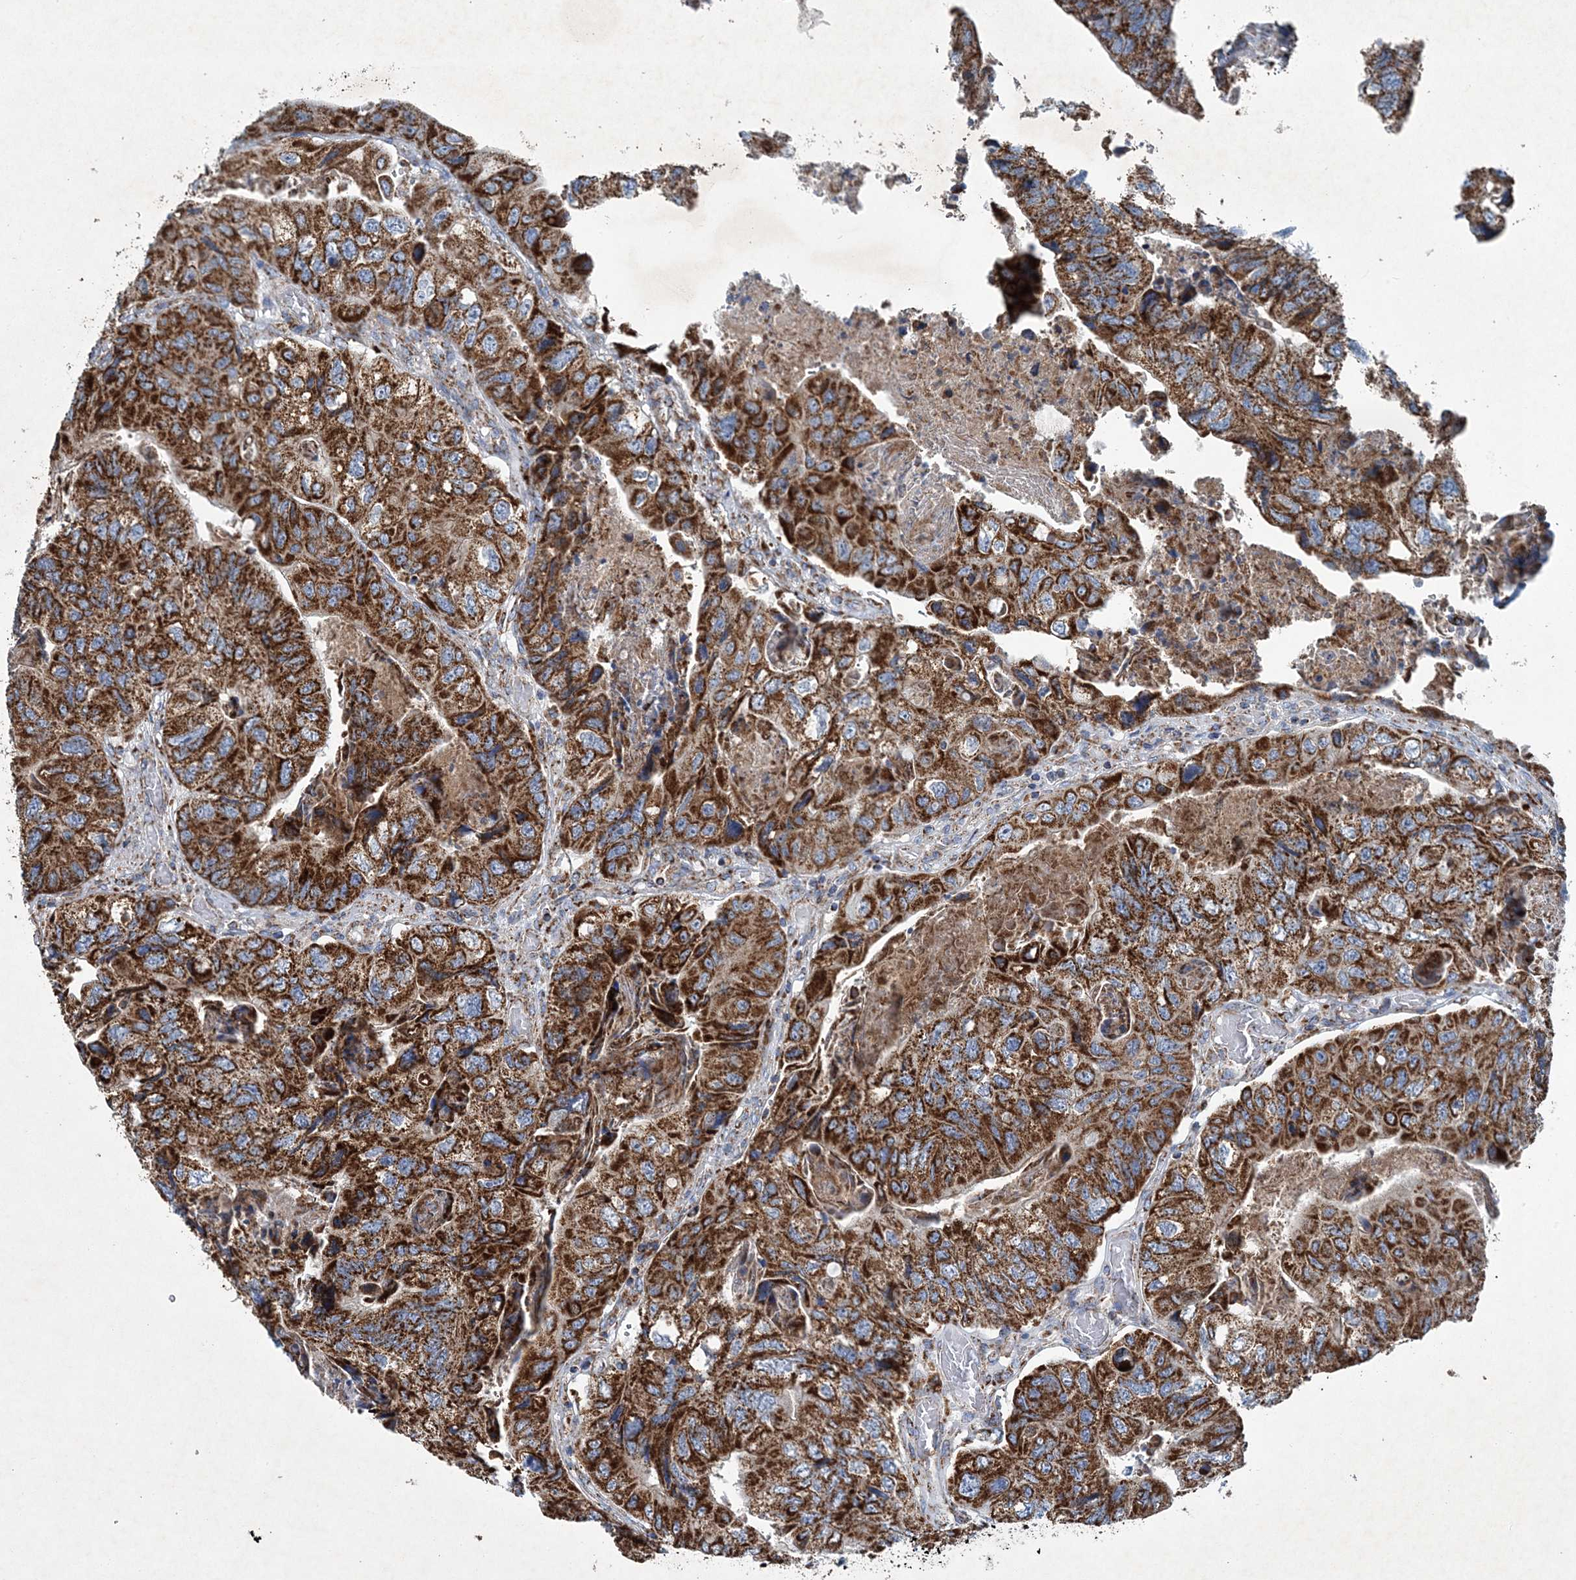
{"staining": {"intensity": "strong", "quantity": ">75%", "location": "cytoplasmic/membranous"}, "tissue": "colorectal cancer", "cell_type": "Tumor cells", "image_type": "cancer", "snomed": [{"axis": "morphology", "description": "Adenocarcinoma, NOS"}, {"axis": "topography", "description": "Rectum"}], "caption": "DAB immunohistochemical staining of colorectal adenocarcinoma shows strong cytoplasmic/membranous protein staining in approximately >75% of tumor cells.", "gene": "SPAG16", "patient": {"sex": "male", "age": 63}}